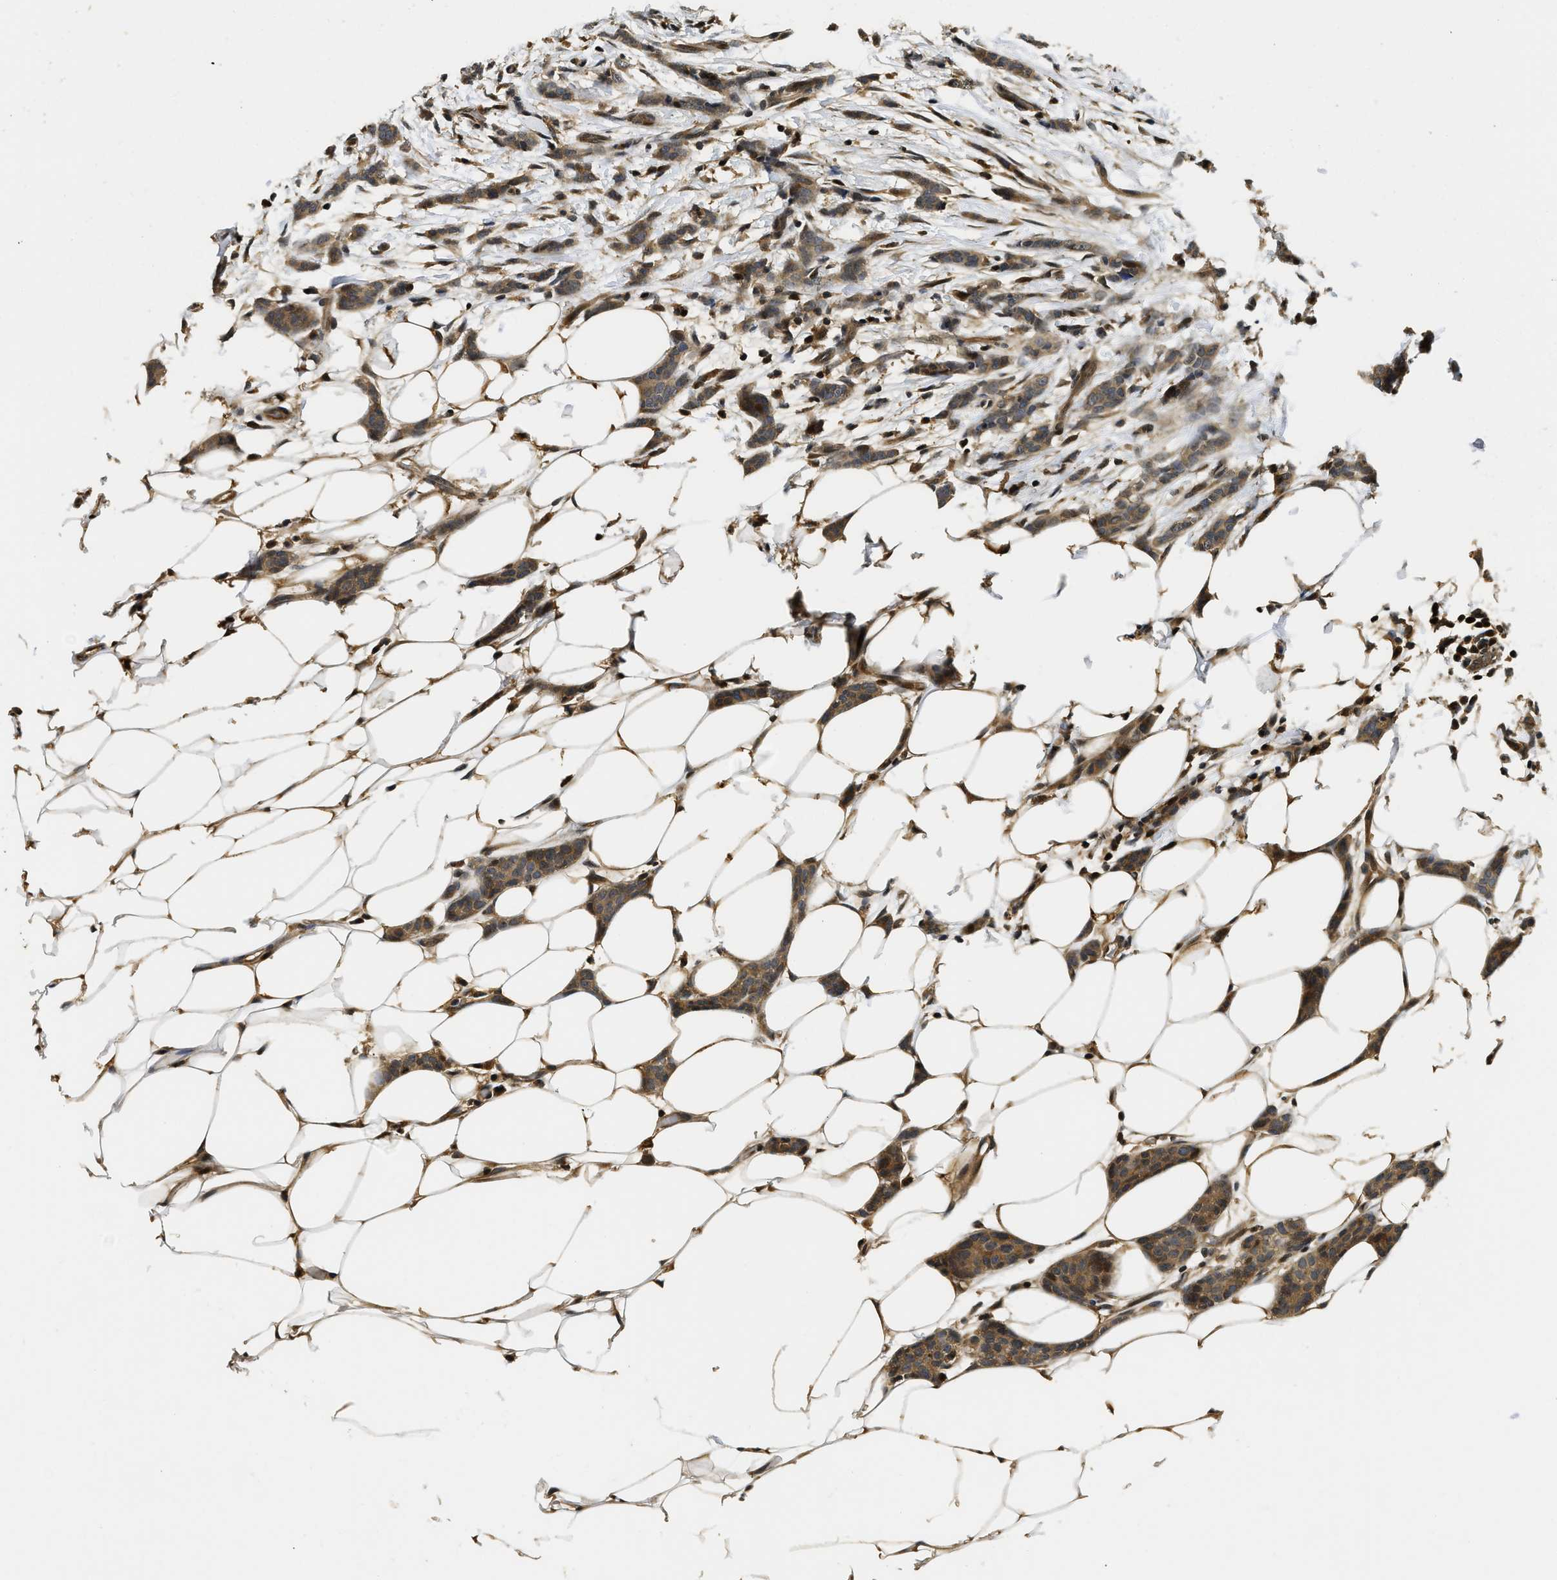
{"staining": {"intensity": "moderate", "quantity": ">75%", "location": "cytoplasmic/membranous"}, "tissue": "breast cancer", "cell_type": "Tumor cells", "image_type": "cancer", "snomed": [{"axis": "morphology", "description": "Lobular carcinoma"}, {"axis": "topography", "description": "Skin"}, {"axis": "topography", "description": "Breast"}], "caption": "The photomicrograph displays immunohistochemical staining of breast cancer (lobular carcinoma). There is moderate cytoplasmic/membranous expression is appreciated in about >75% of tumor cells. (Stains: DAB in brown, nuclei in blue, Microscopy: brightfield microscopy at high magnification).", "gene": "ADSL", "patient": {"sex": "female", "age": 46}}